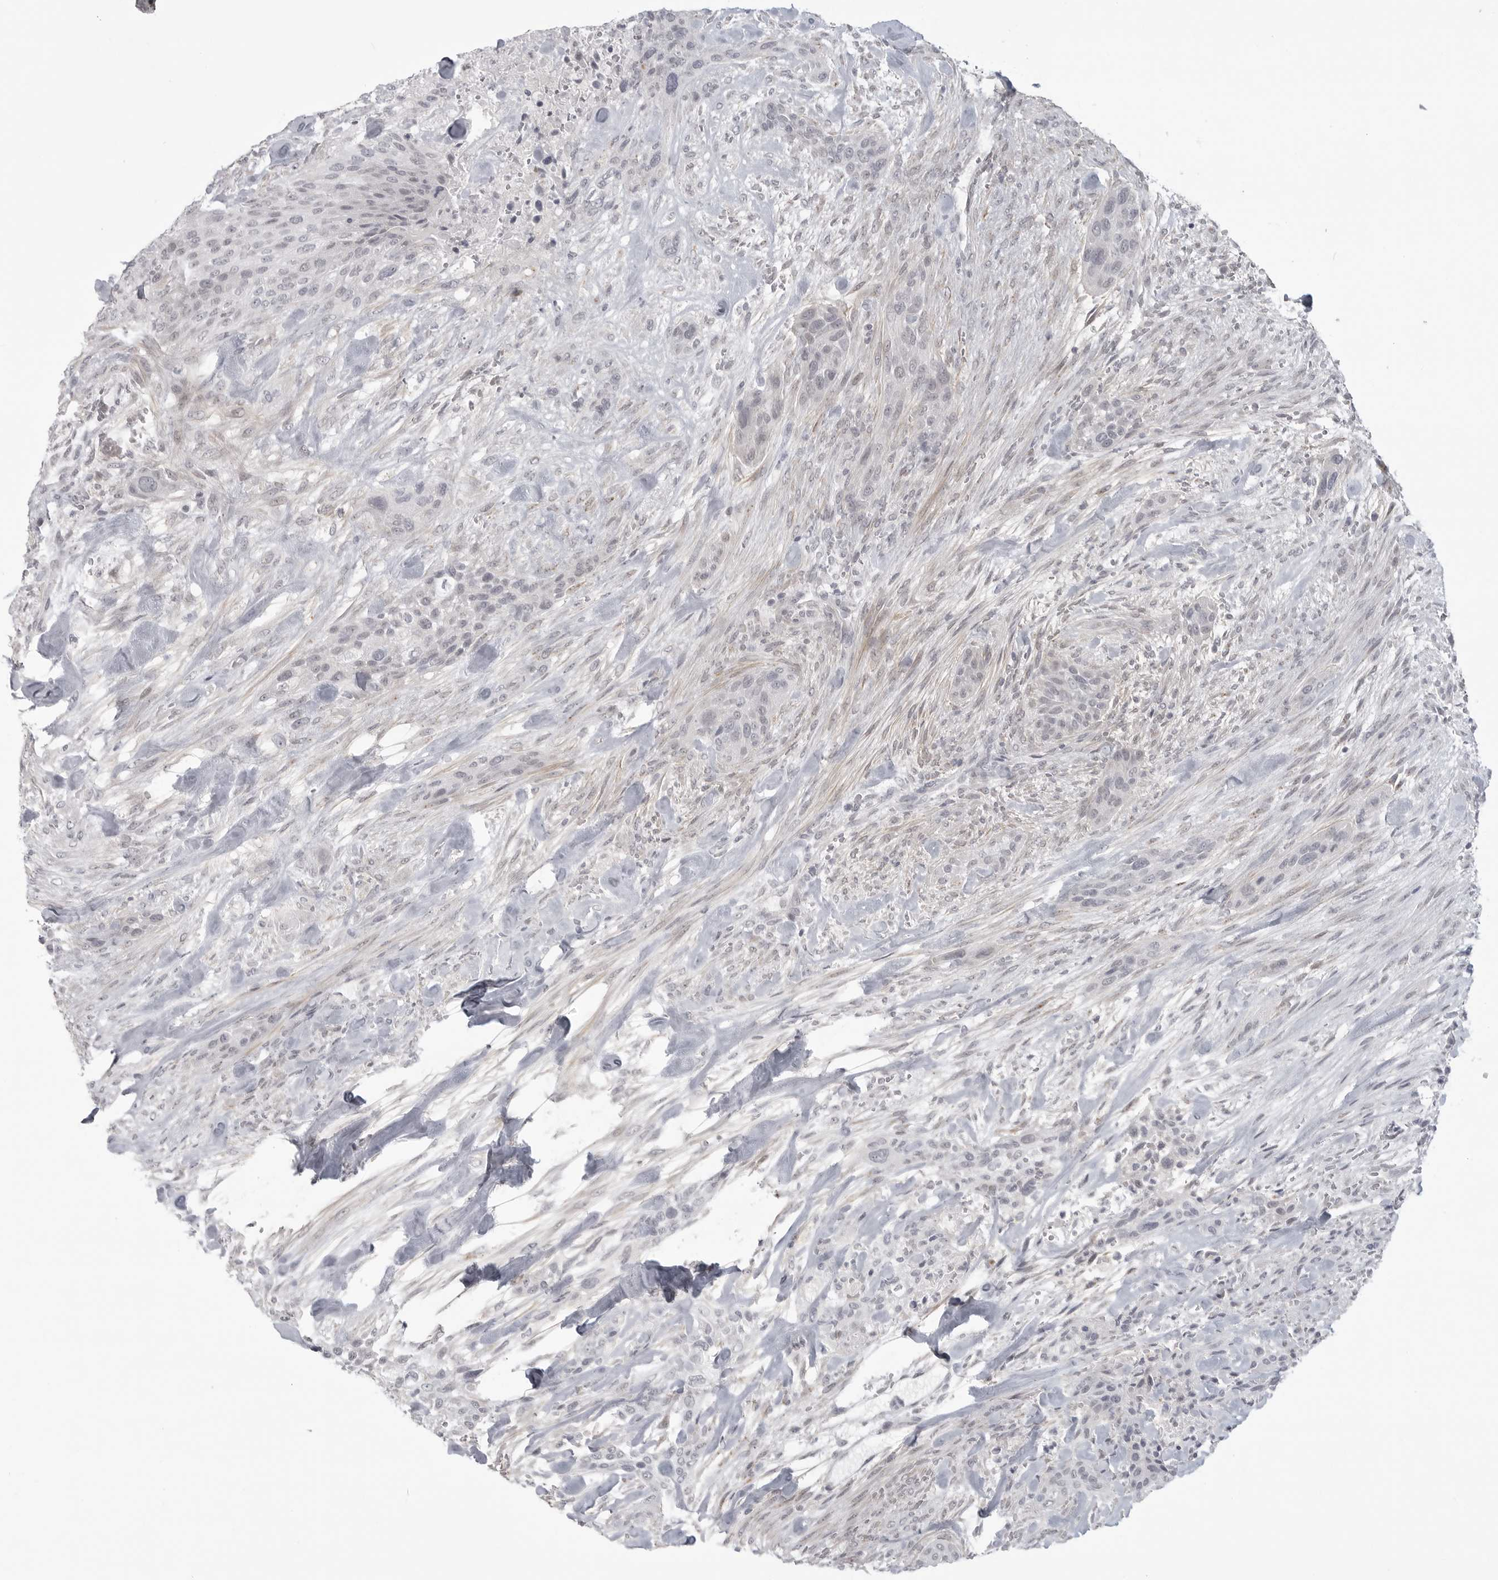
{"staining": {"intensity": "negative", "quantity": "none", "location": "none"}, "tissue": "urothelial cancer", "cell_type": "Tumor cells", "image_type": "cancer", "snomed": [{"axis": "morphology", "description": "Urothelial carcinoma, High grade"}, {"axis": "topography", "description": "Urinary bladder"}], "caption": "Immunohistochemistry of human urothelial cancer displays no positivity in tumor cells.", "gene": "TCTN3", "patient": {"sex": "male", "age": 35}}